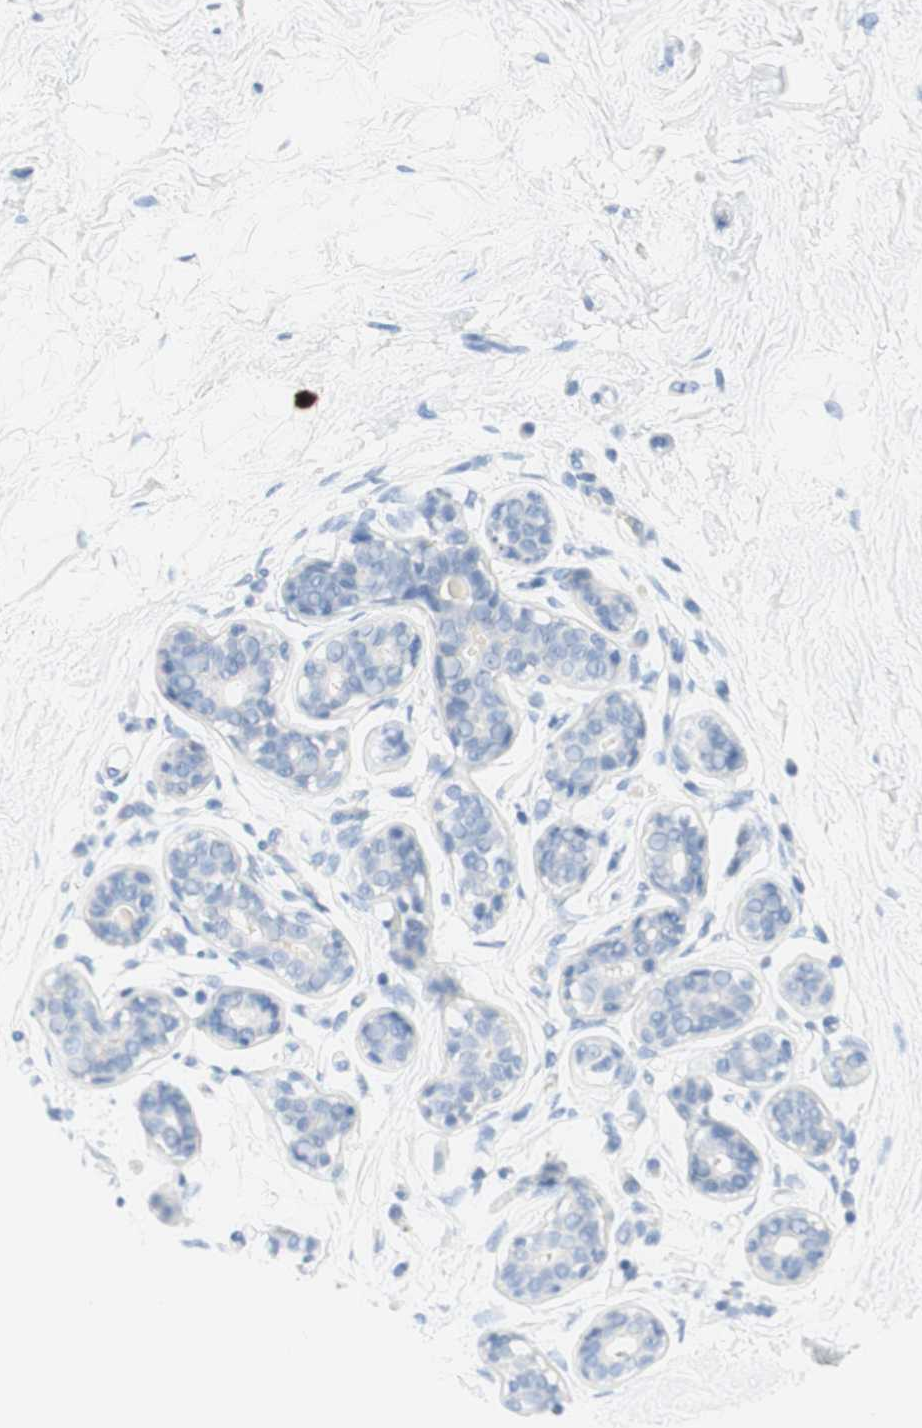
{"staining": {"intensity": "negative", "quantity": "none", "location": "none"}, "tissue": "breast", "cell_type": "Adipocytes", "image_type": "normal", "snomed": [{"axis": "morphology", "description": "Normal tissue, NOS"}, {"axis": "topography", "description": "Breast"}], "caption": "The photomicrograph shows no significant positivity in adipocytes of breast. (Brightfield microscopy of DAB immunohistochemistry (IHC) at high magnification).", "gene": "CEACAM1", "patient": {"sex": "female", "age": 23}}